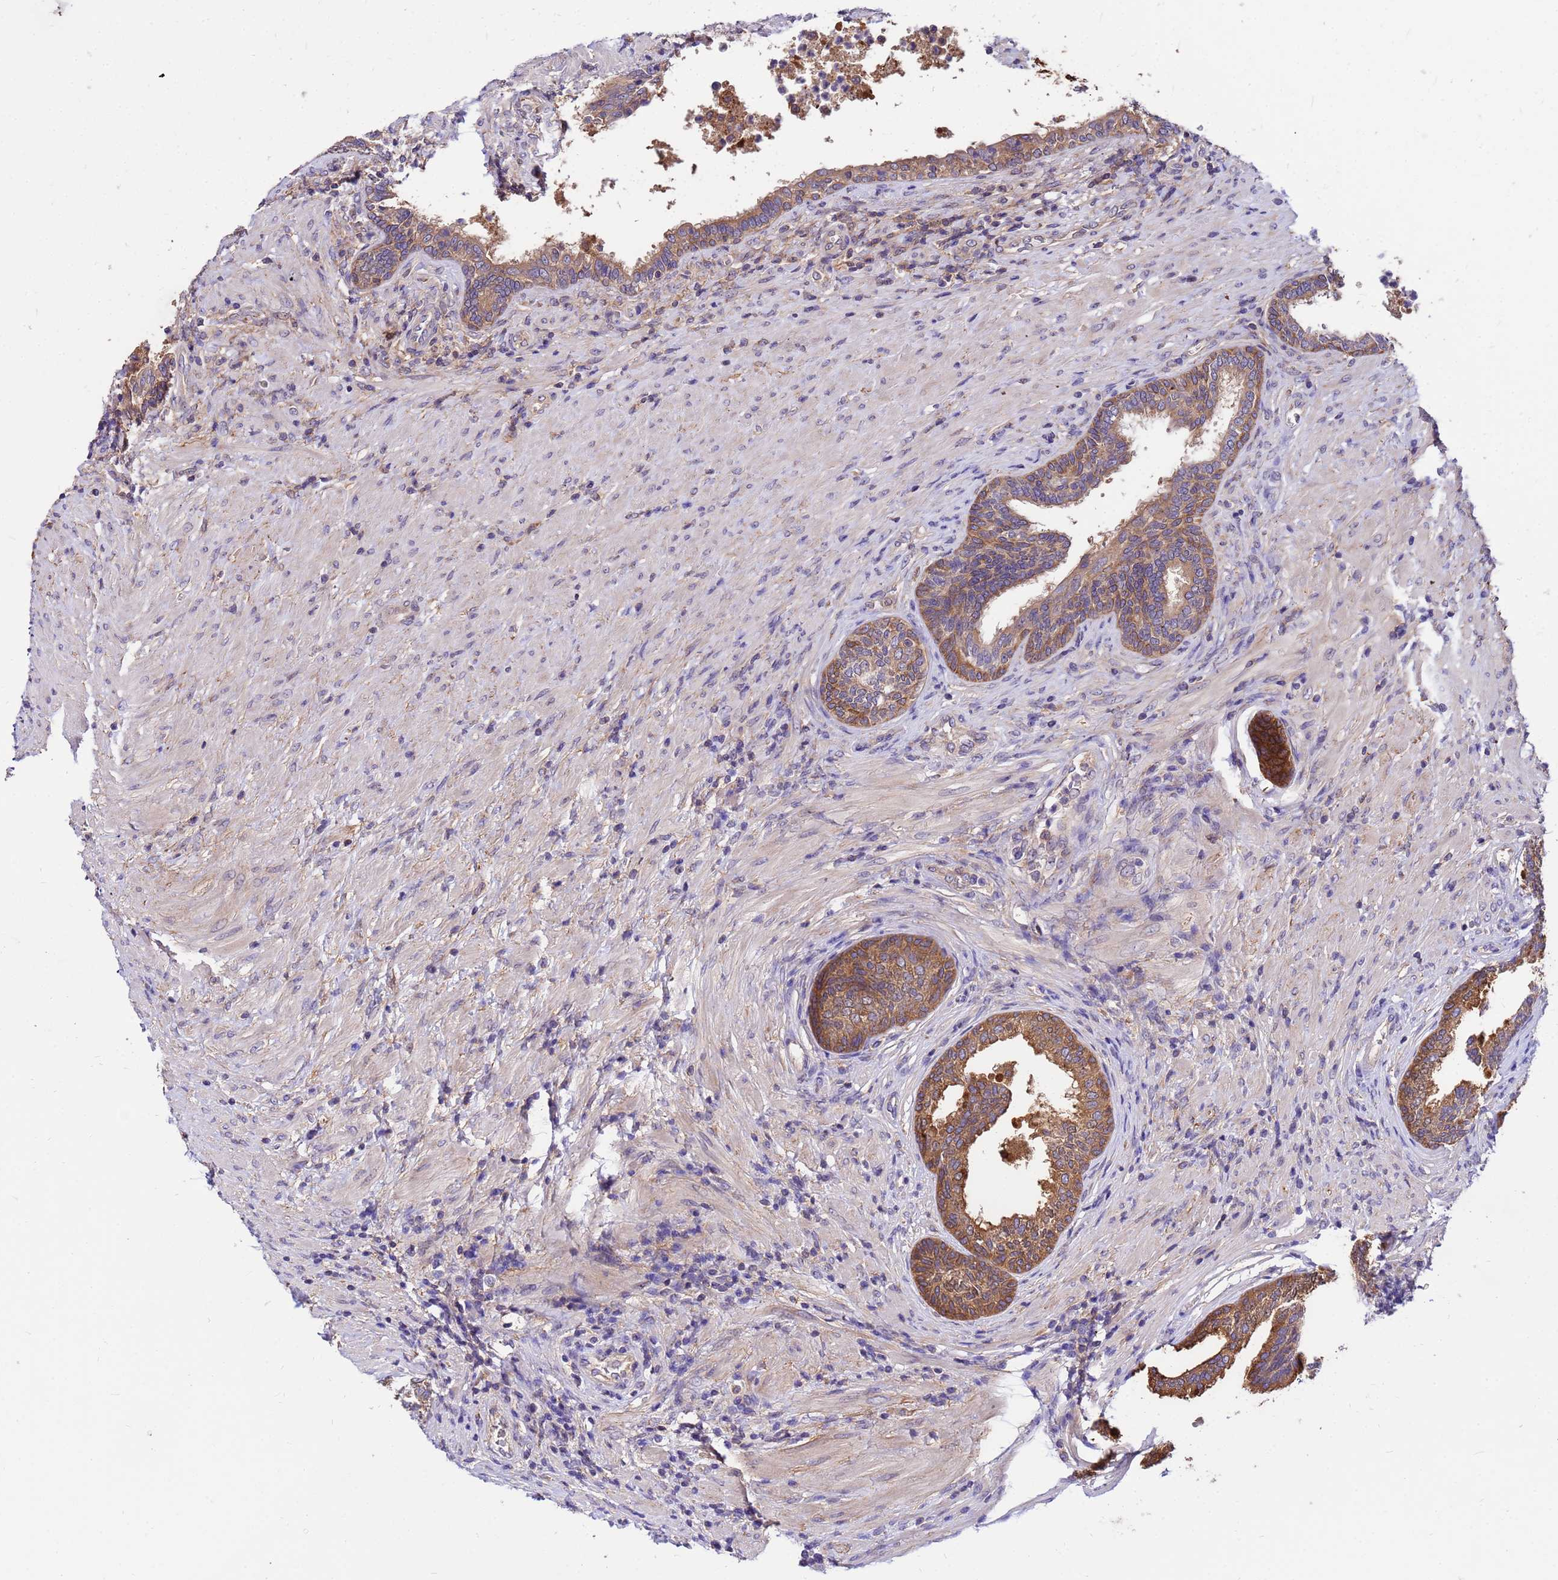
{"staining": {"intensity": "moderate", "quantity": ">75%", "location": "cytoplasmic/membranous"}, "tissue": "prostate", "cell_type": "Glandular cells", "image_type": "normal", "snomed": [{"axis": "morphology", "description": "Normal tissue, NOS"}, {"axis": "topography", "description": "Prostate"}], "caption": "Protein staining of unremarkable prostate demonstrates moderate cytoplasmic/membranous staining in about >75% of glandular cells.", "gene": "GET3", "patient": {"sex": "male", "age": 76}}